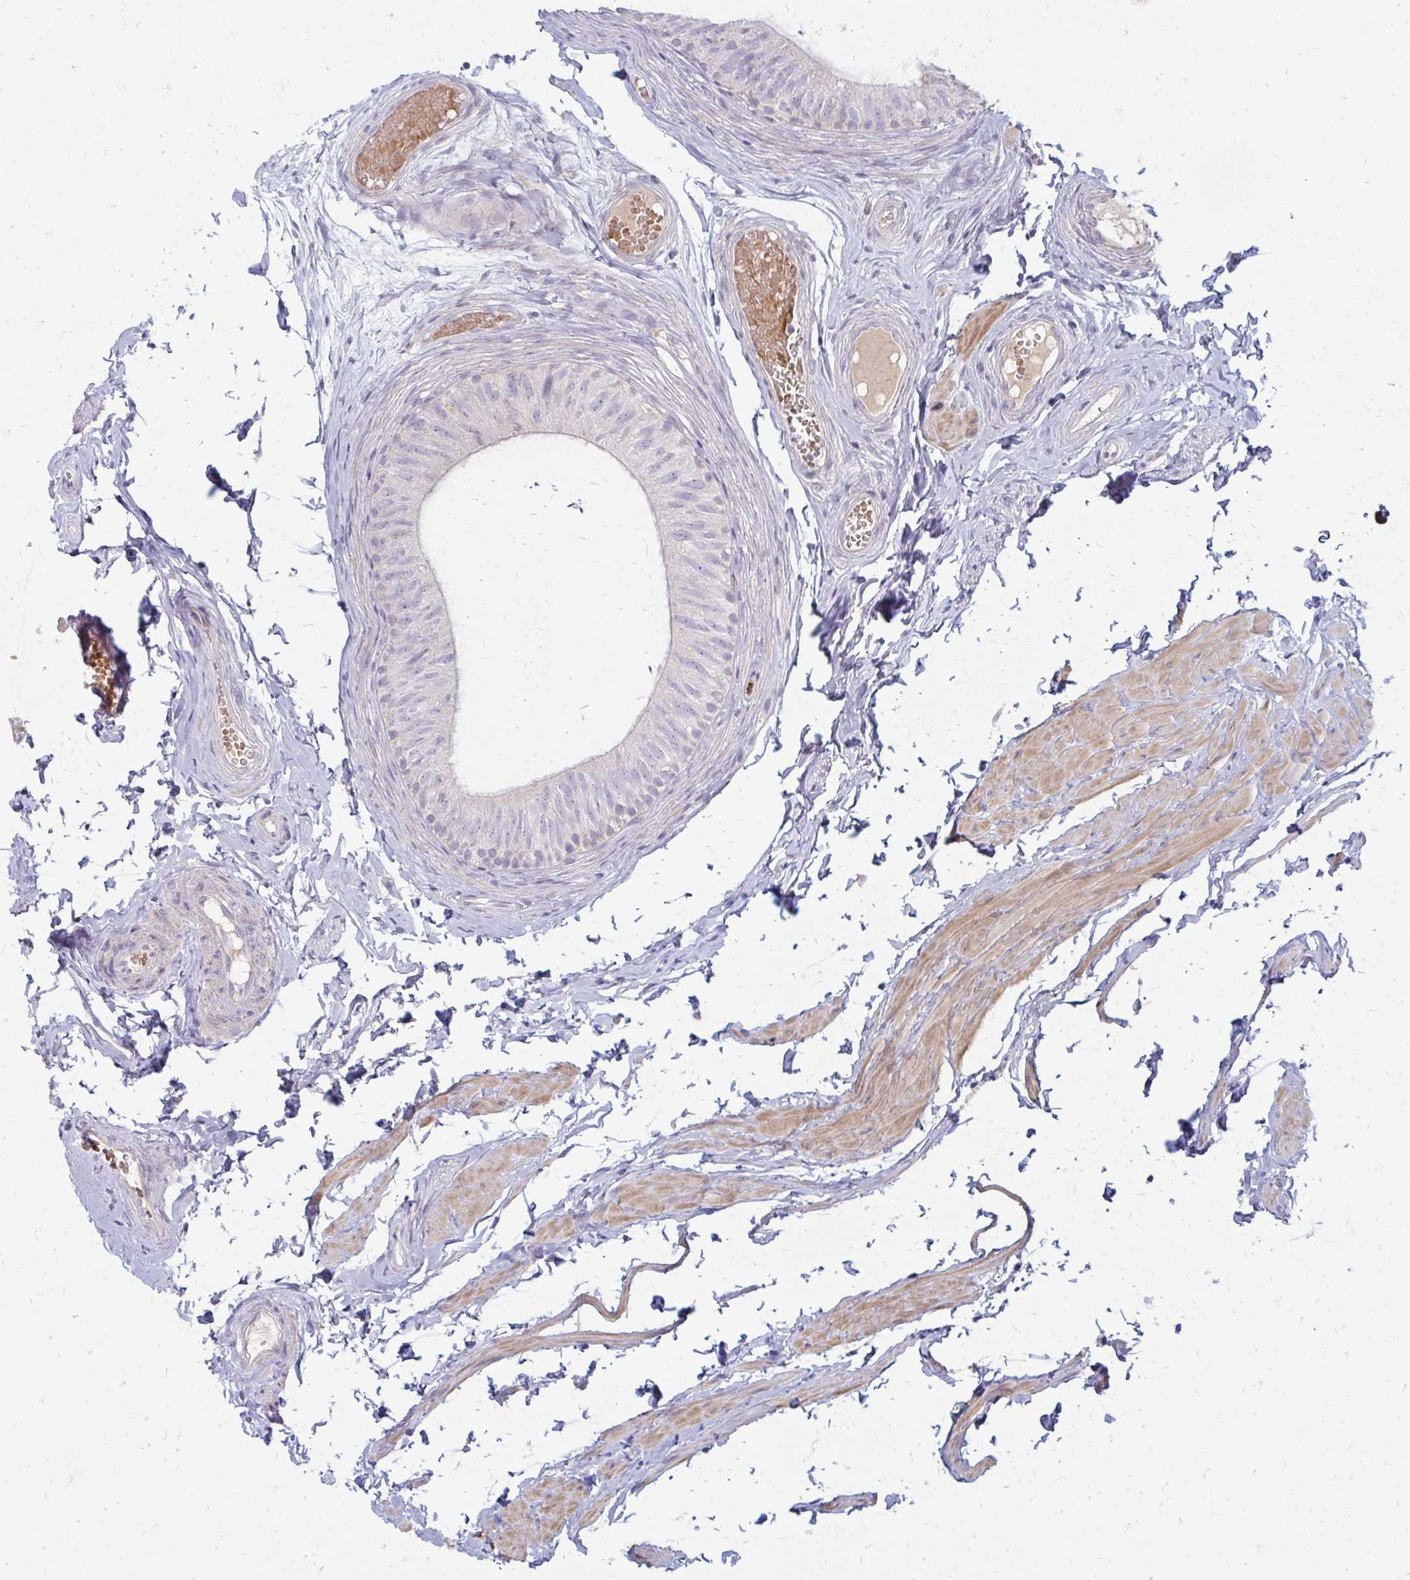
{"staining": {"intensity": "negative", "quantity": "none", "location": "none"}, "tissue": "epididymis", "cell_type": "Glandular cells", "image_type": "normal", "snomed": [{"axis": "morphology", "description": "Normal tissue, NOS"}, {"axis": "topography", "description": "Epididymis, spermatic cord, NOS"}, {"axis": "topography", "description": "Epididymis"}, {"axis": "topography", "description": "Peripheral nerve tissue"}], "caption": "Histopathology image shows no significant protein staining in glandular cells of benign epididymis. The staining was performed using DAB (3,3'-diaminobenzidine) to visualize the protein expression in brown, while the nuclei were stained in blue with hematoxylin (Magnification: 20x).", "gene": "RAB33A", "patient": {"sex": "male", "age": 29}}